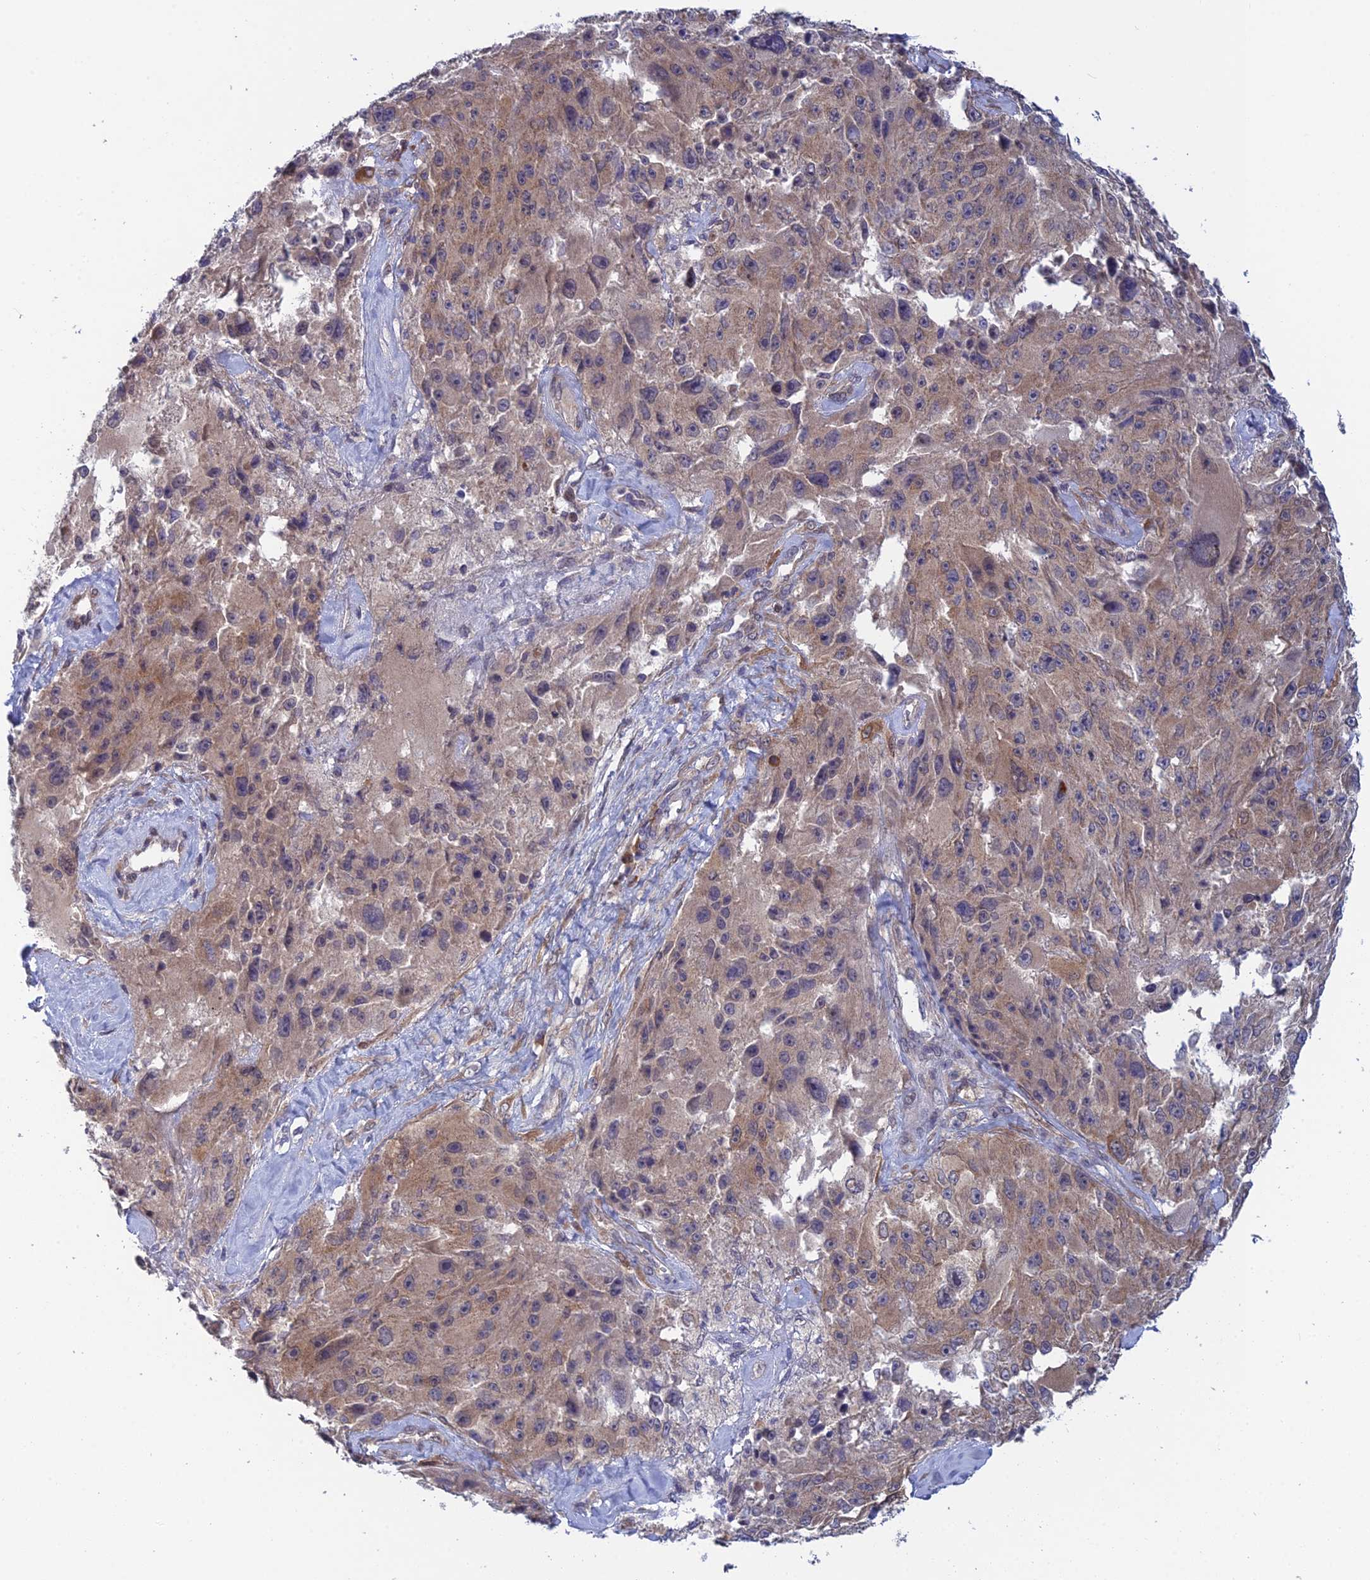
{"staining": {"intensity": "weak", "quantity": "25%-75%", "location": "cytoplasmic/membranous"}, "tissue": "melanoma", "cell_type": "Tumor cells", "image_type": "cancer", "snomed": [{"axis": "morphology", "description": "Malignant melanoma, Metastatic site"}, {"axis": "topography", "description": "Lymph node"}], "caption": "Protein staining exhibits weak cytoplasmic/membranous staining in about 25%-75% of tumor cells in malignant melanoma (metastatic site).", "gene": "SRA1", "patient": {"sex": "male", "age": 62}}